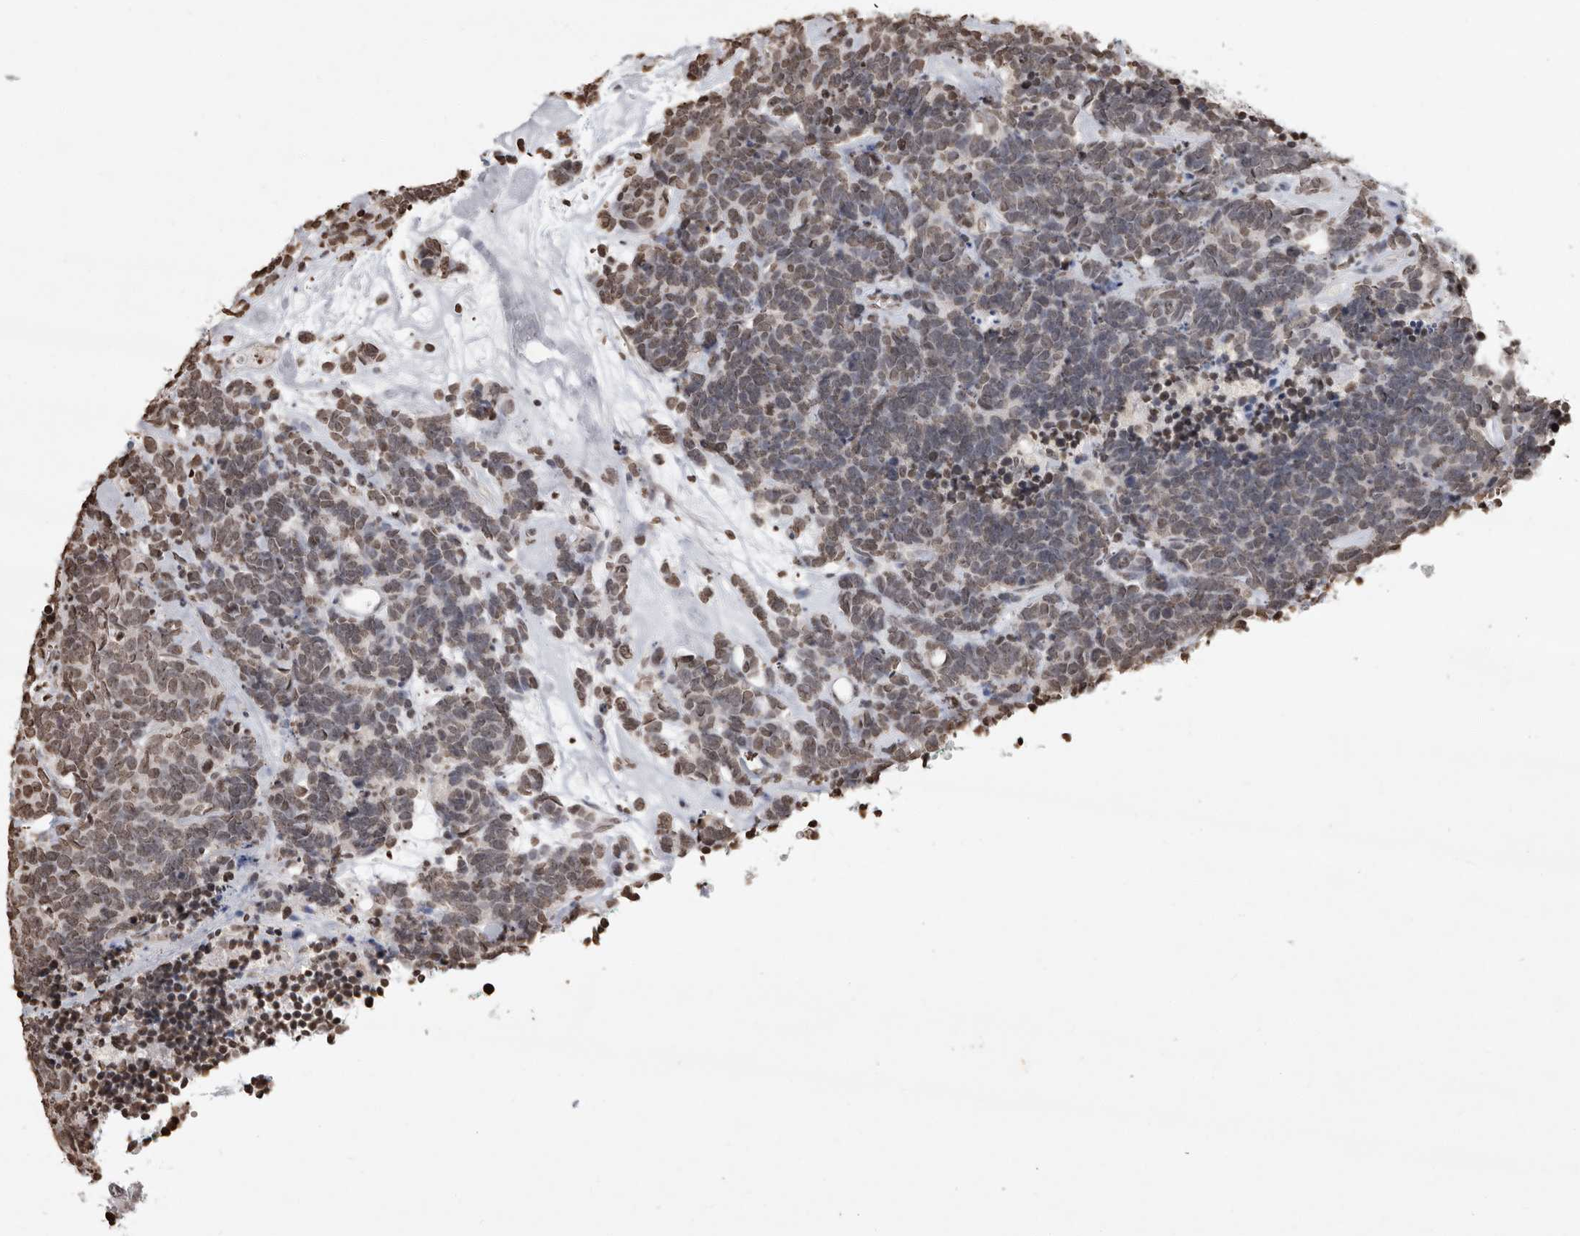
{"staining": {"intensity": "weak", "quantity": ">75%", "location": "nuclear"}, "tissue": "carcinoid", "cell_type": "Tumor cells", "image_type": "cancer", "snomed": [{"axis": "morphology", "description": "Carcinoma, NOS"}, {"axis": "morphology", "description": "Carcinoid, malignant, NOS"}, {"axis": "topography", "description": "Urinary bladder"}], "caption": "The immunohistochemical stain highlights weak nuclear expression in tumor cells of carcinoid tissue. Nuclei are stained in blue.", "gene": "WDR45", "patient": {"sex": "male", "age": 57}}